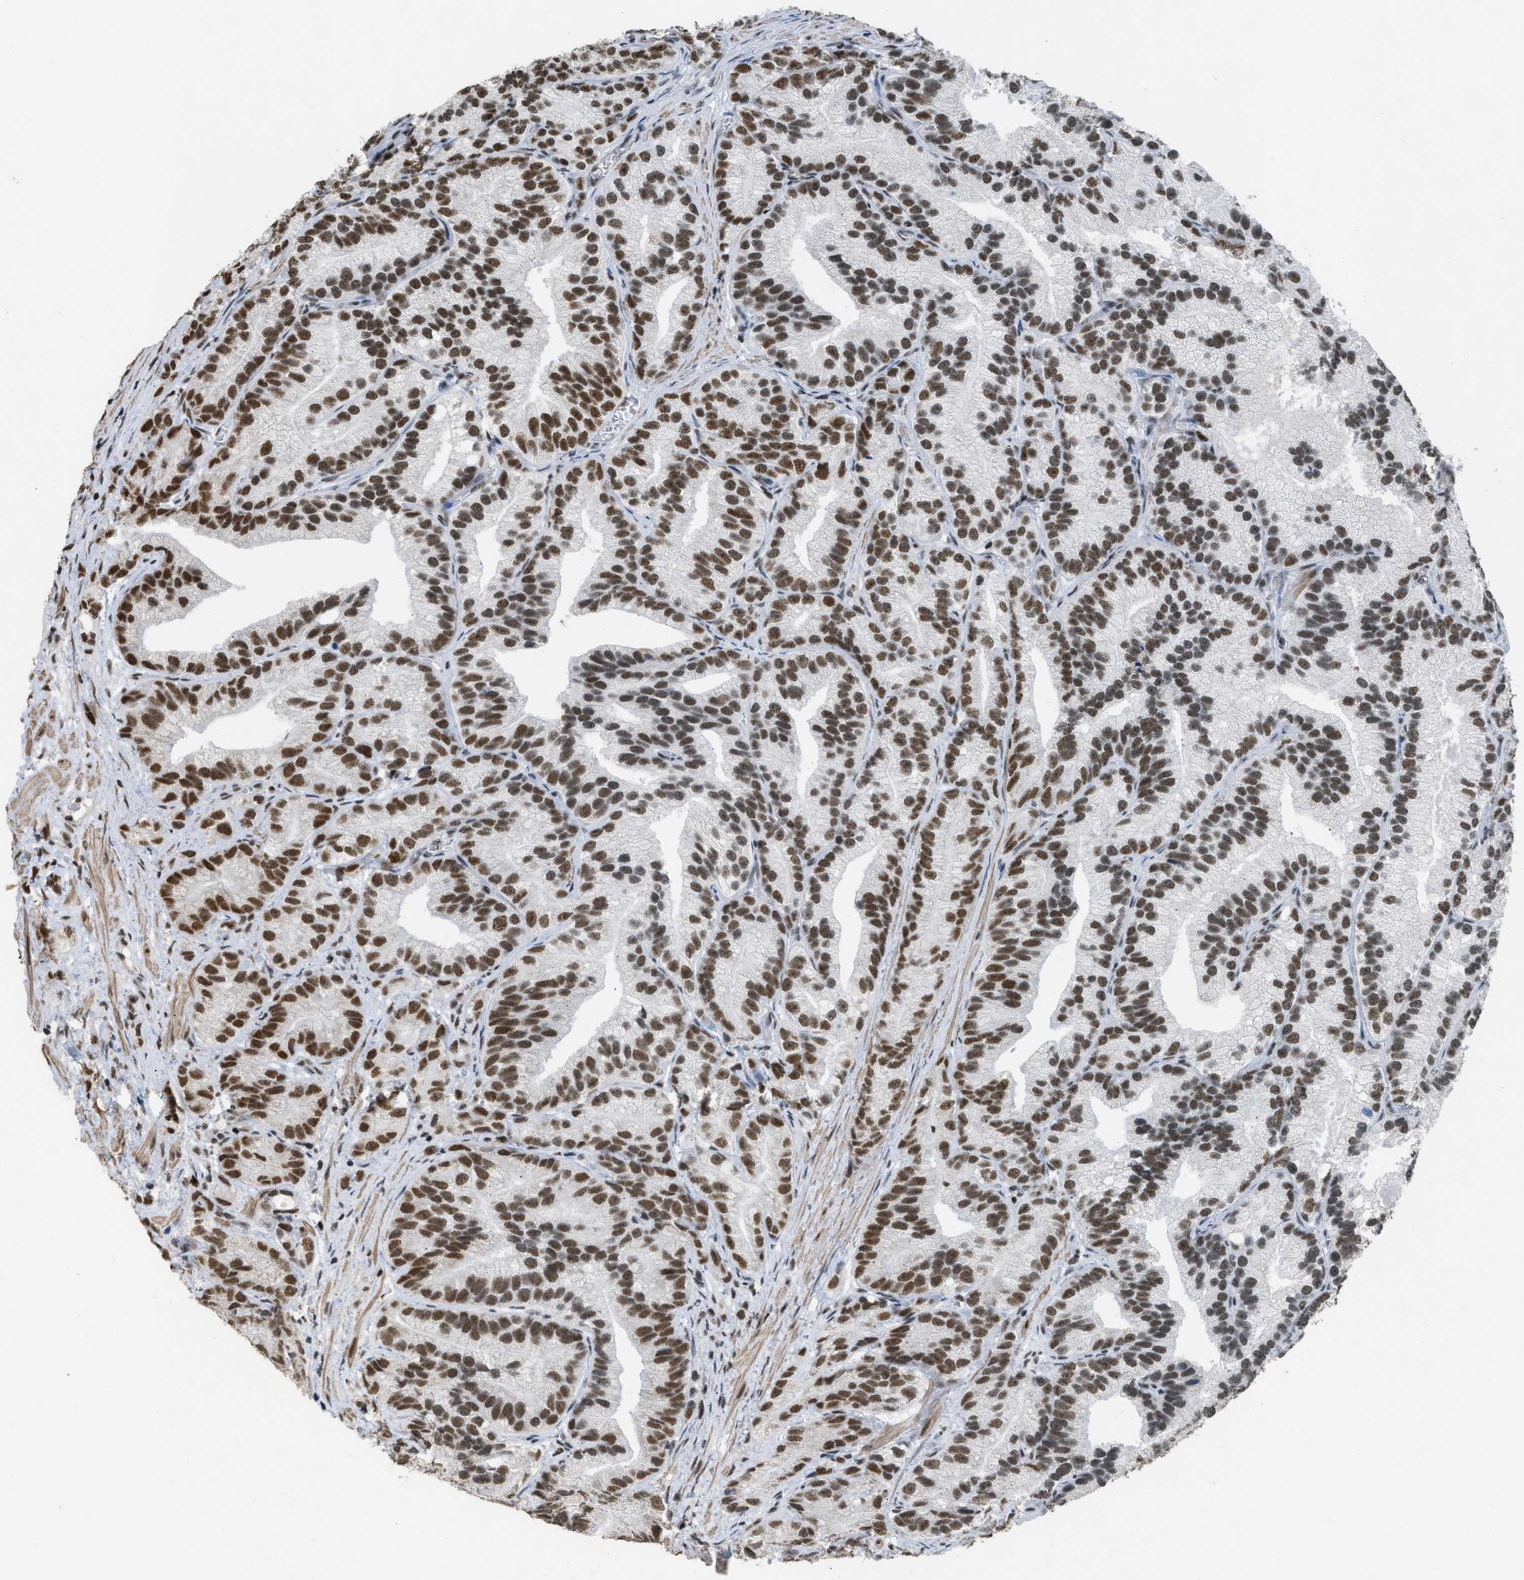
{"staining": {"intensity": "strong", "quantity": ">75%", "location": "nuclear"}, "tissue": "prostate cancer", "cell_type": "Tumor cells", "image_type": "cancer", "snomed": [{"axis": "morphology", "description": "Adenocarcinoma, Low grade"}, {"axis": "topography", "description": "Prostate"}], "caption": "A photomicrograph of human prostate cancer (low-grade adenocarcinoma) stained for a protein displays strong nuclear brown staining in tumor cells. The staining was performed using DAB, with brown indicating positive protein expression. Nuclei are stained blue with hematoxylin.", "gene": "SCAF4", "patient": {"sex": "male", "age": 89}}